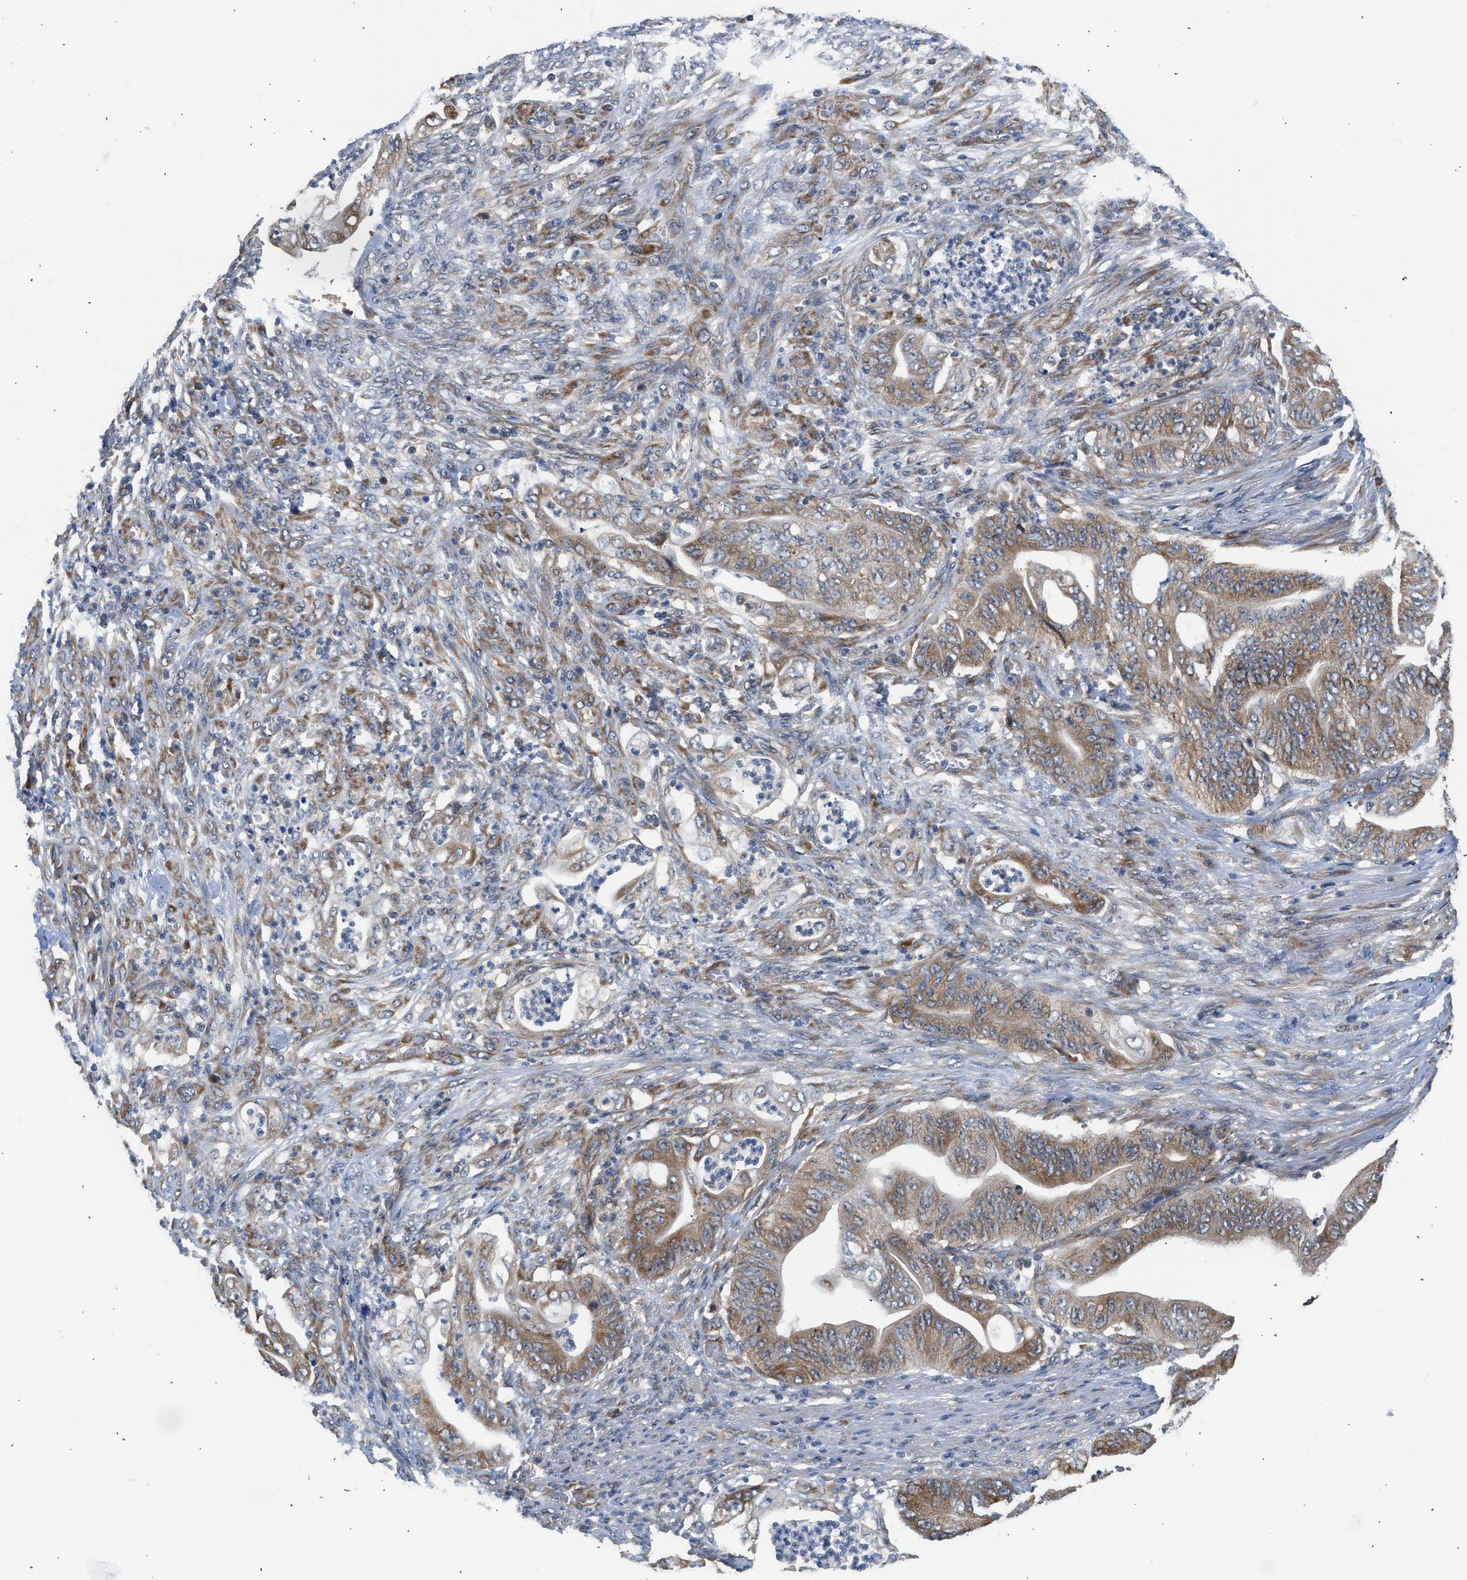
{"staining": {"intensity": "moderate", "quantity": ">75%", "location": "cytoplasmic/membranous"}, "tissue": "stomach cancer", "cell_type": "Tumor cells", "image_type": "cancer", "snomed": [{"axis": "morphology", "description": "Adenocarcinoma, NOS"}, {"axis": "topography", "description": "Stomach"}], "caption": "Moderate cytoplasmic/membranous protein staining is identified in approximately >75% of tumor cells in stomach cancer.", "gene": "POLG2", "patient": {"sex": "female", "age": 73}}